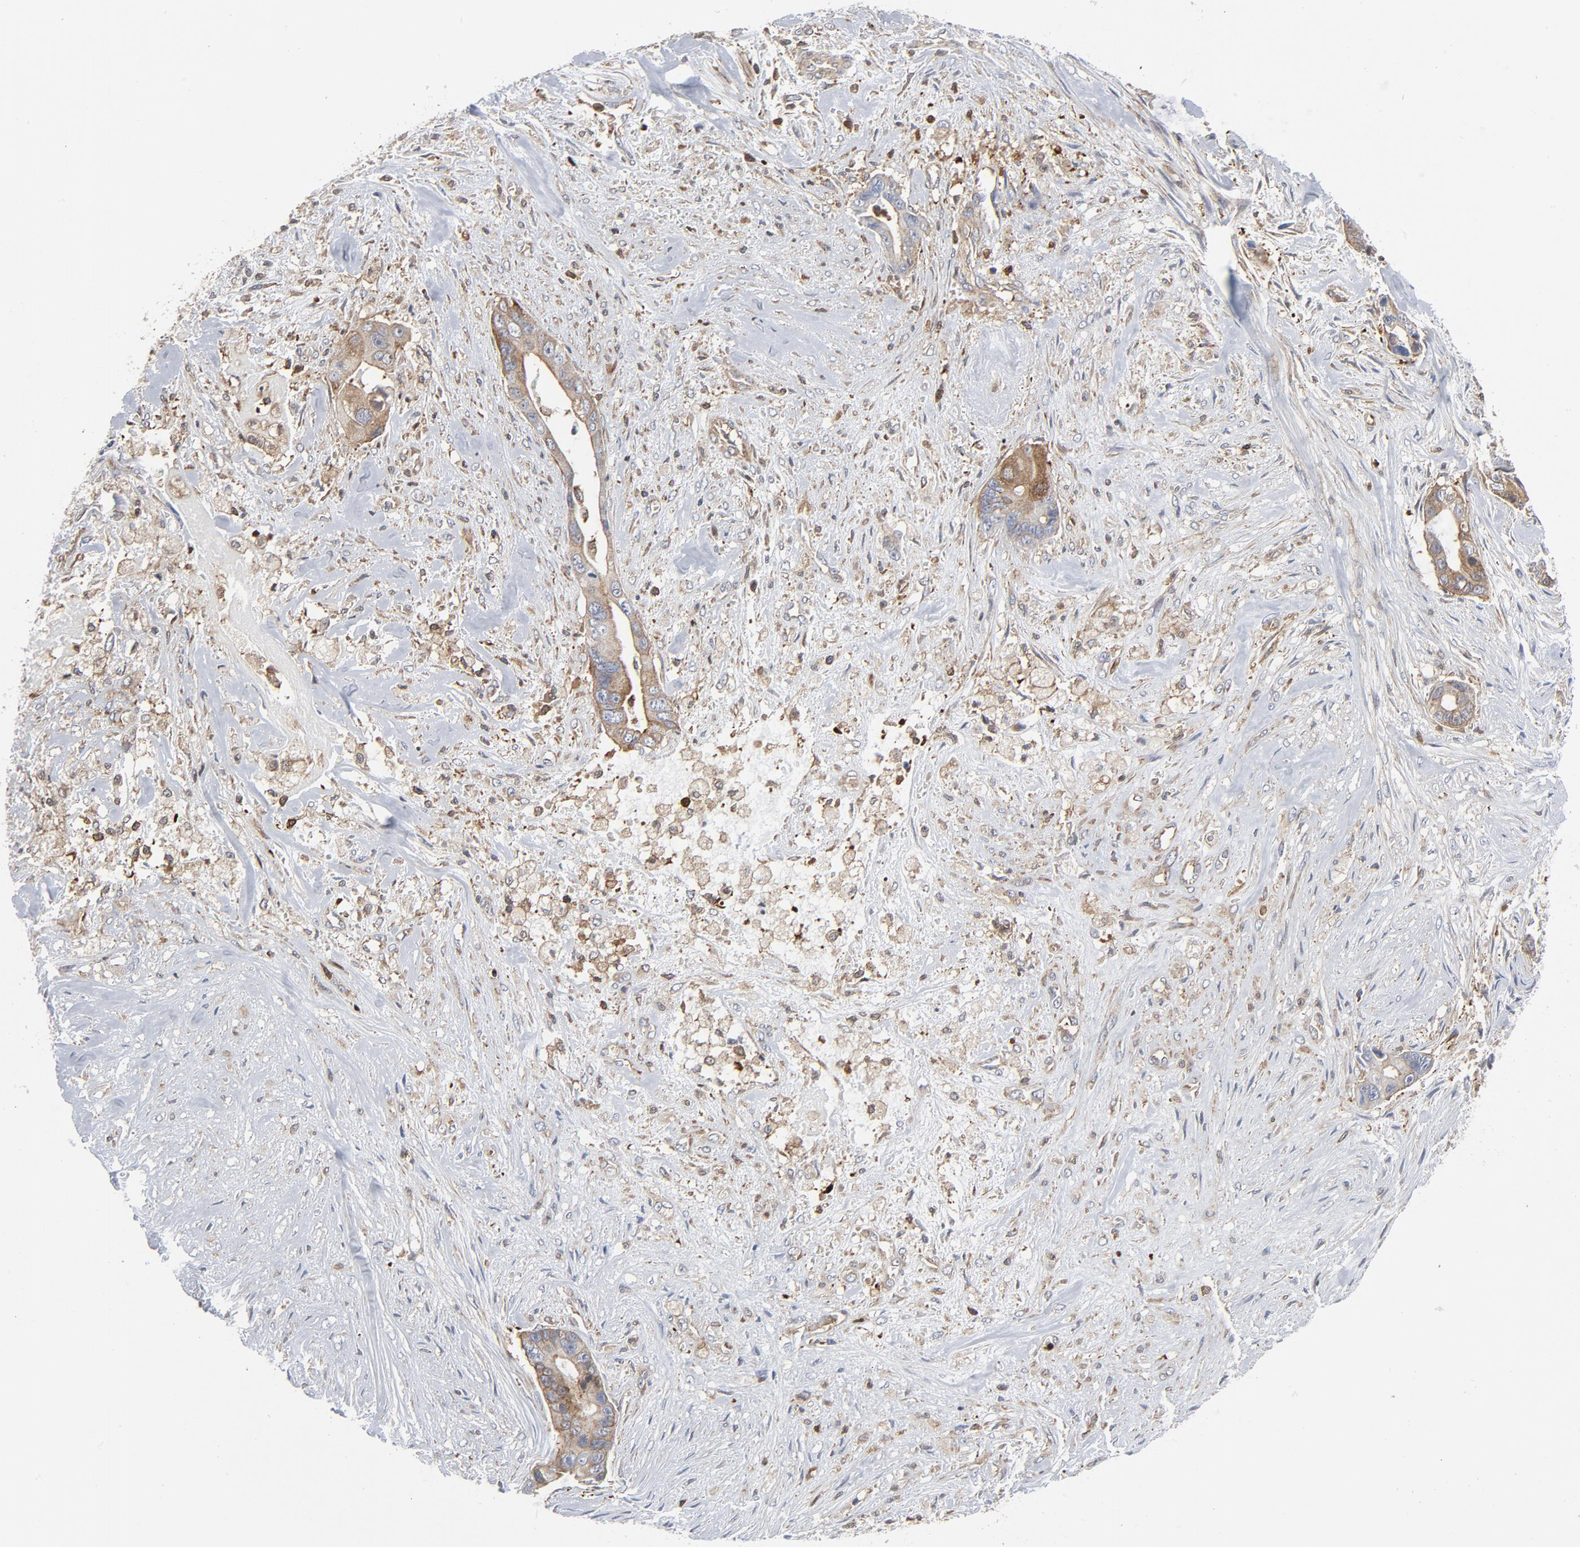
{"staining": {"intensity": "moderate", "quantity": ">75%", "location": "cytoplasmic/membranous"}, "tissue": "liver cancer", "cell_type": "Tumor cells", "image_type": "cancer", "snomed": [{"axis": "morphology", "description": "Cholangiocarcinoma"}, {"axis": "topography", "description": "Liver"}], "caption": "The micrograph reveals staining of liver cancer, revealing moderate cytoplasmic/membranous protein positivity (brown color) within tumor cells. The protein is shown in brown color, while the nuclei are stained blue.", "gene": "YES1", "patient": {"sex": "female", "age": 55}}